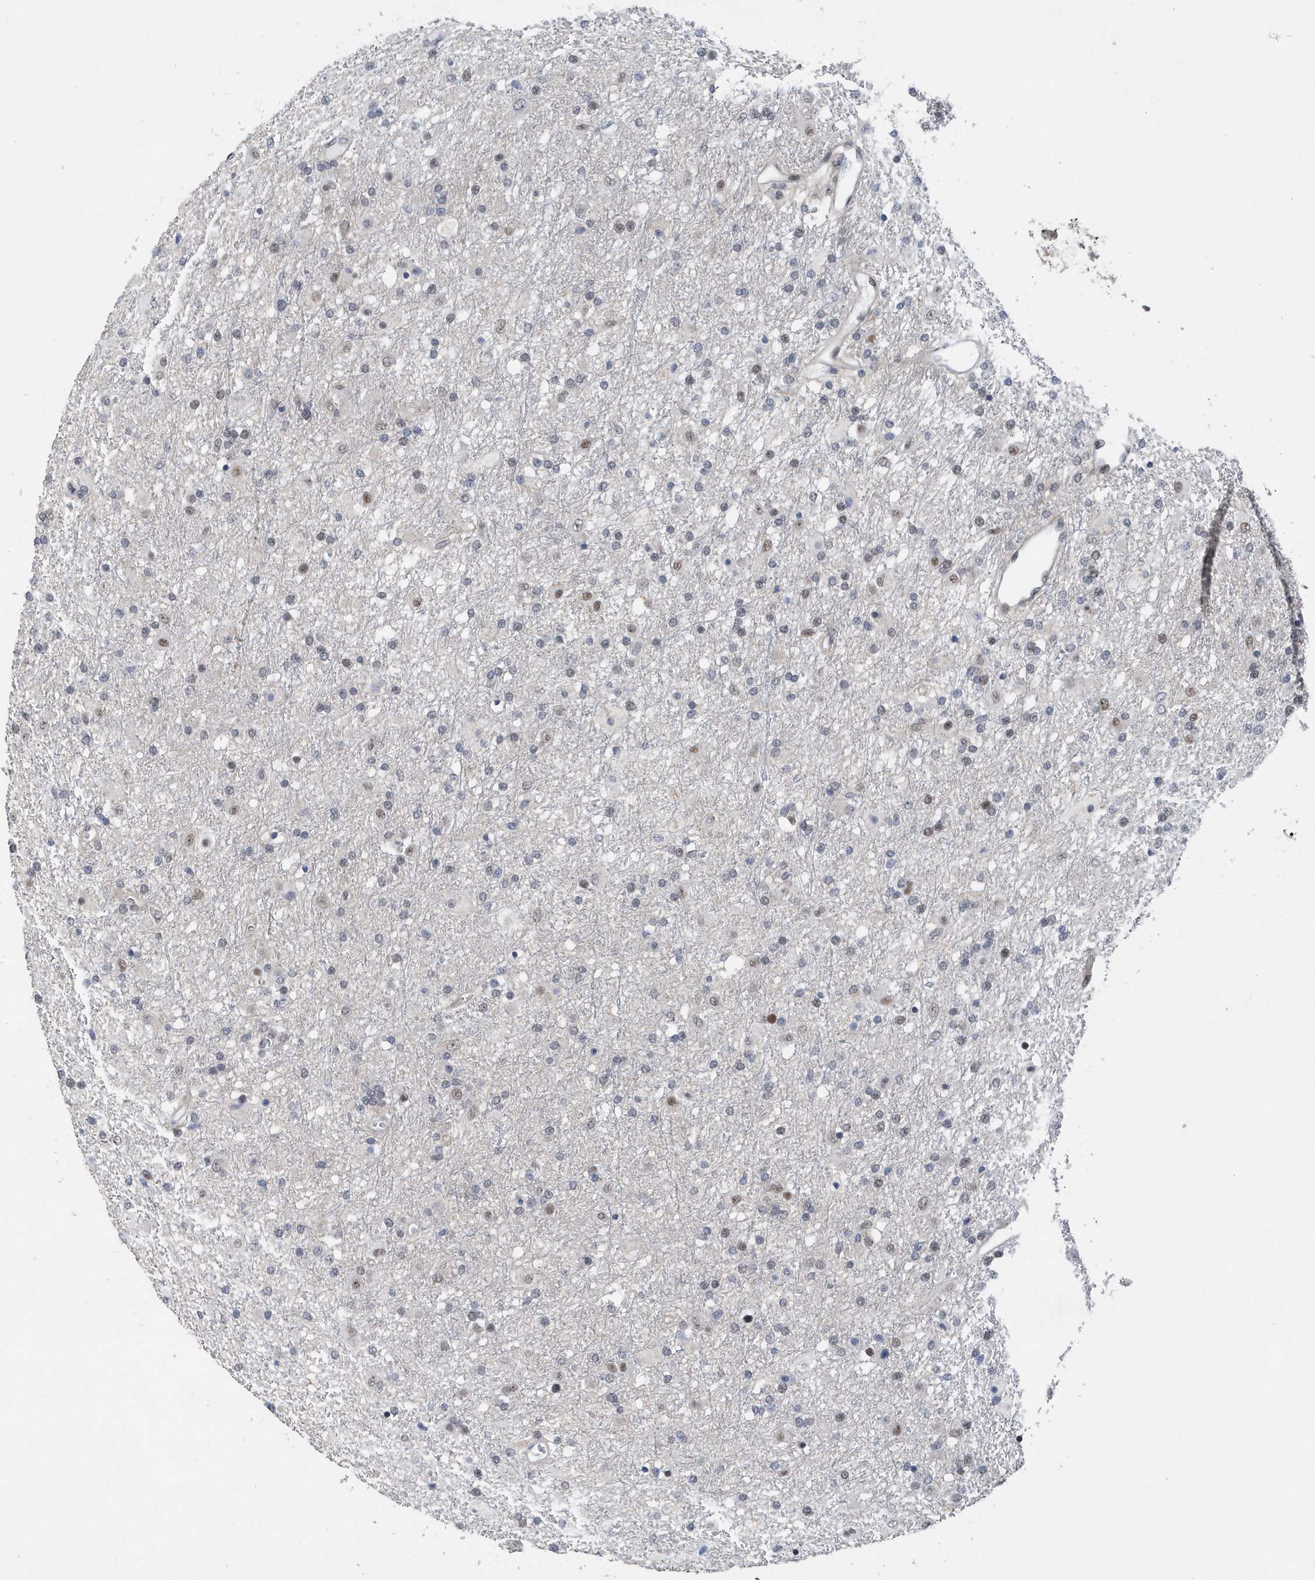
{"staining": {"intensity": "weak", "quantity": "<25%", "location": "nuclear"}, "tissue": "glioma", "cell_type": "Tumor cells", "image_type": "cancer", "snomed": [{"axis": "morphology", "description": "Glioma, malignant, Low grade"}, {"axis": "topography", "description": "Brain"}], "caption": "Immunohistochemistry (IHC) of human glioma demonstrates no staining in tumor cells.", "gene": "RPP30", "patient": {"sex": "male", "age": 65}}